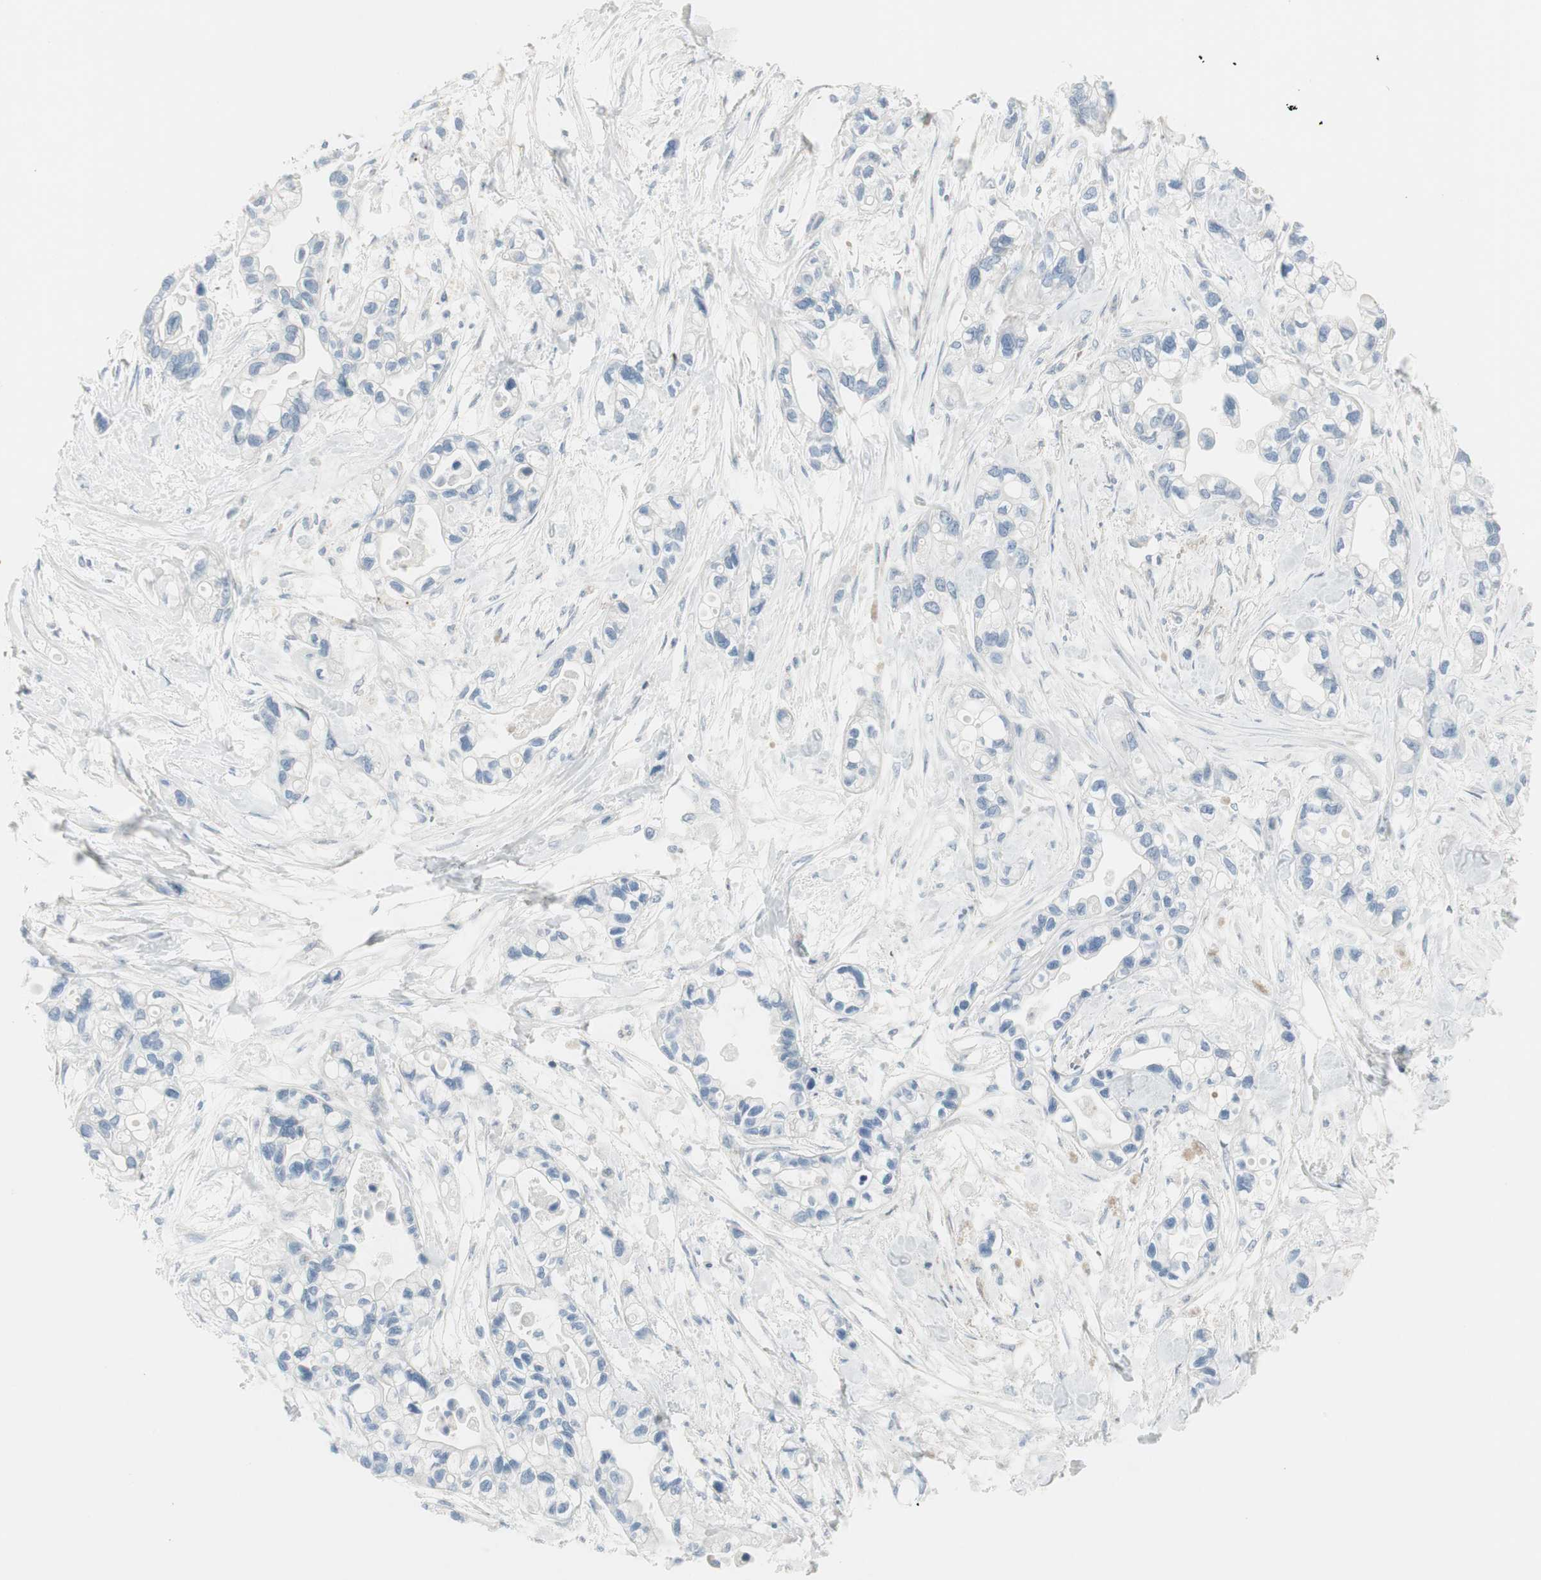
{"staining": {"intensity": "negative", "quantity": "none", "location": "none"}, "tissue": "pancreatic cancer", "cell_type": "Tumor cells", "image_type": "cancer", "snomed": [{"axis": "morphology", "description": "Adenocarcinoma, NOS"}, {"axis": "topography", "description": "Pancreas"}], "caption": "Immunohistochemical staining of pancreatic cancer exhibits no significant positivity in tumor cells.", "gene": "CACNA2D1", "patient": {"sex": "female", "age": 77}}